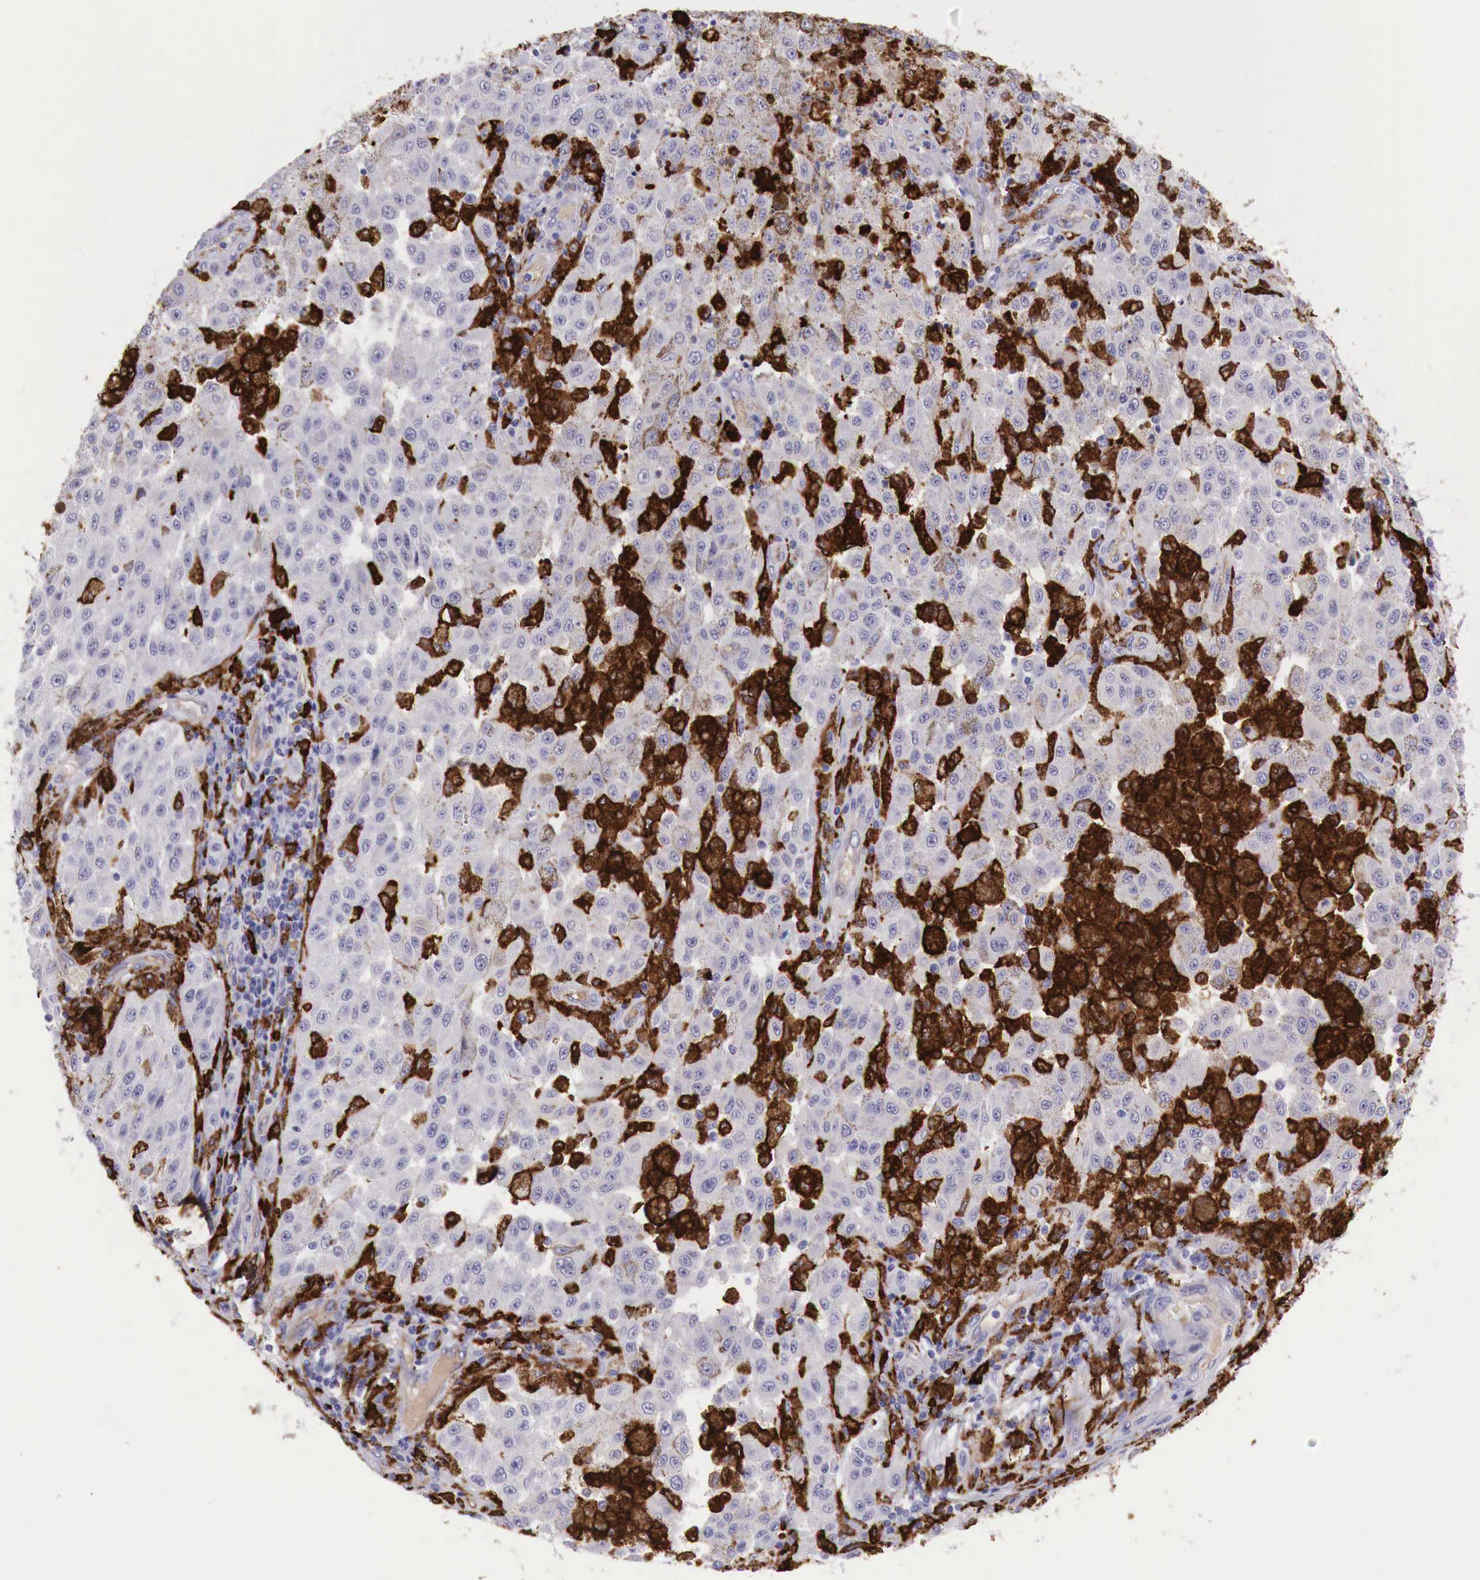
{"staining": {"intensity": "negative", "quantity": "none", "location": "none"}, "tissue": "melanoma", "cell_type": "Tumor cells", "image_type": "cancer", "snomed": [{"axis": "morphology", "description": "Malignant melanoma, NOS"}, {"axis": "topography", "description": "Skin"}], "caption": "Photomicrograph shows no protein positivity in tumor cells of melanoma tissue.", "gene": "MSR1", "patient": {"sex": "female", "age": 64}}